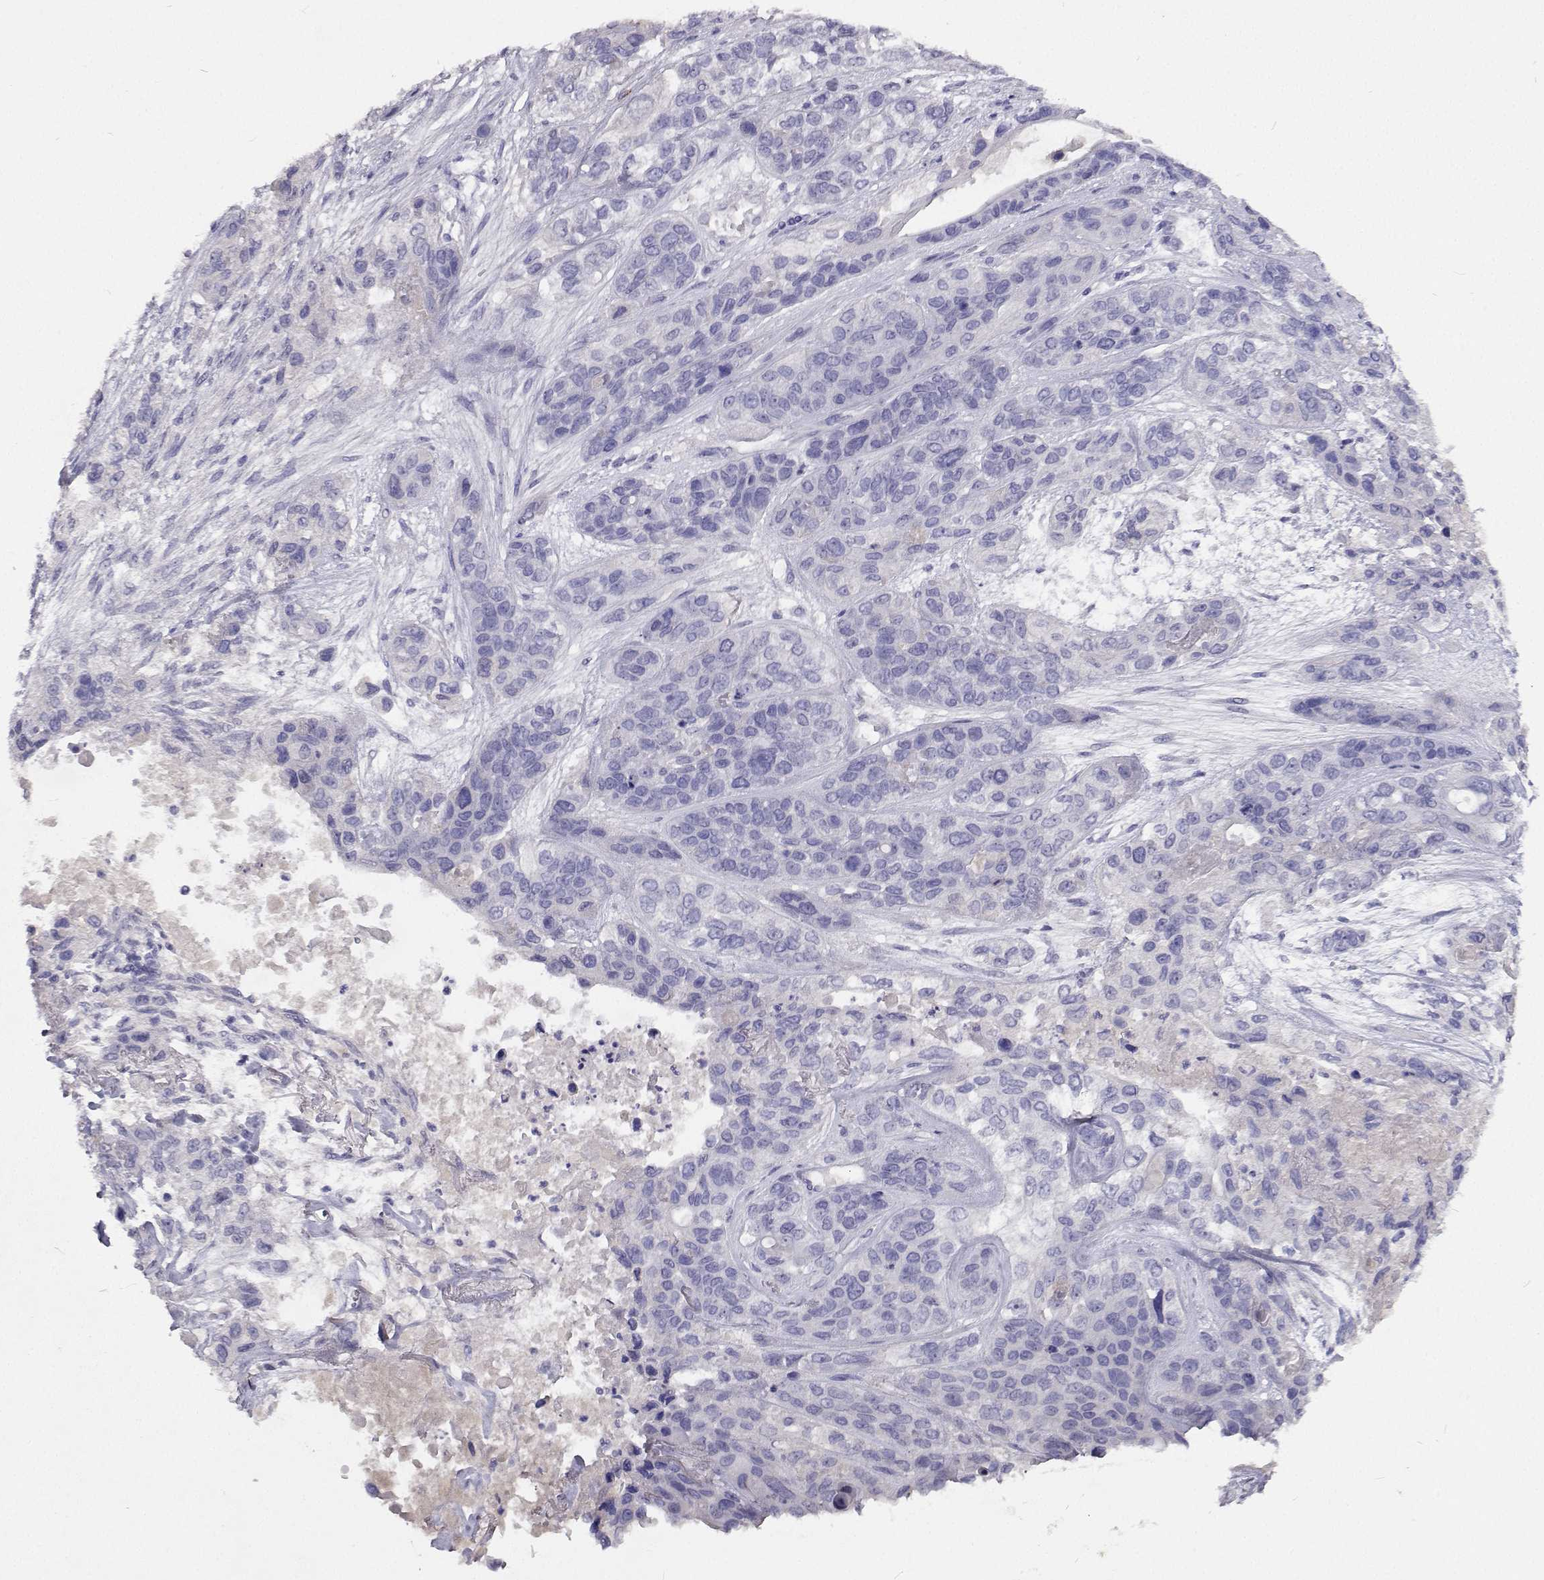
{"staining": {"intensity": "negative", "quantity": "none", "location": "none"}, "tissue": "lung cancer", "cell_type": "Tumor cells", "image_type": "cancer", "snomed": [{"axis": "morphology", "description": "Squamous cell carcinoma, NOS"}, {"axis": "topography", "description": "Lung"}], "caption": "Tumor cells show no significant positivity in squamous cell carcinoma (lung). The staining was performed using DAB to visualize the protein expression in brown, while the nuclei were stained in blue with hematoxylin (Magnification: 20x).", "gene": "CFAP44", "patient": {"sex": "female", "age": 70}}